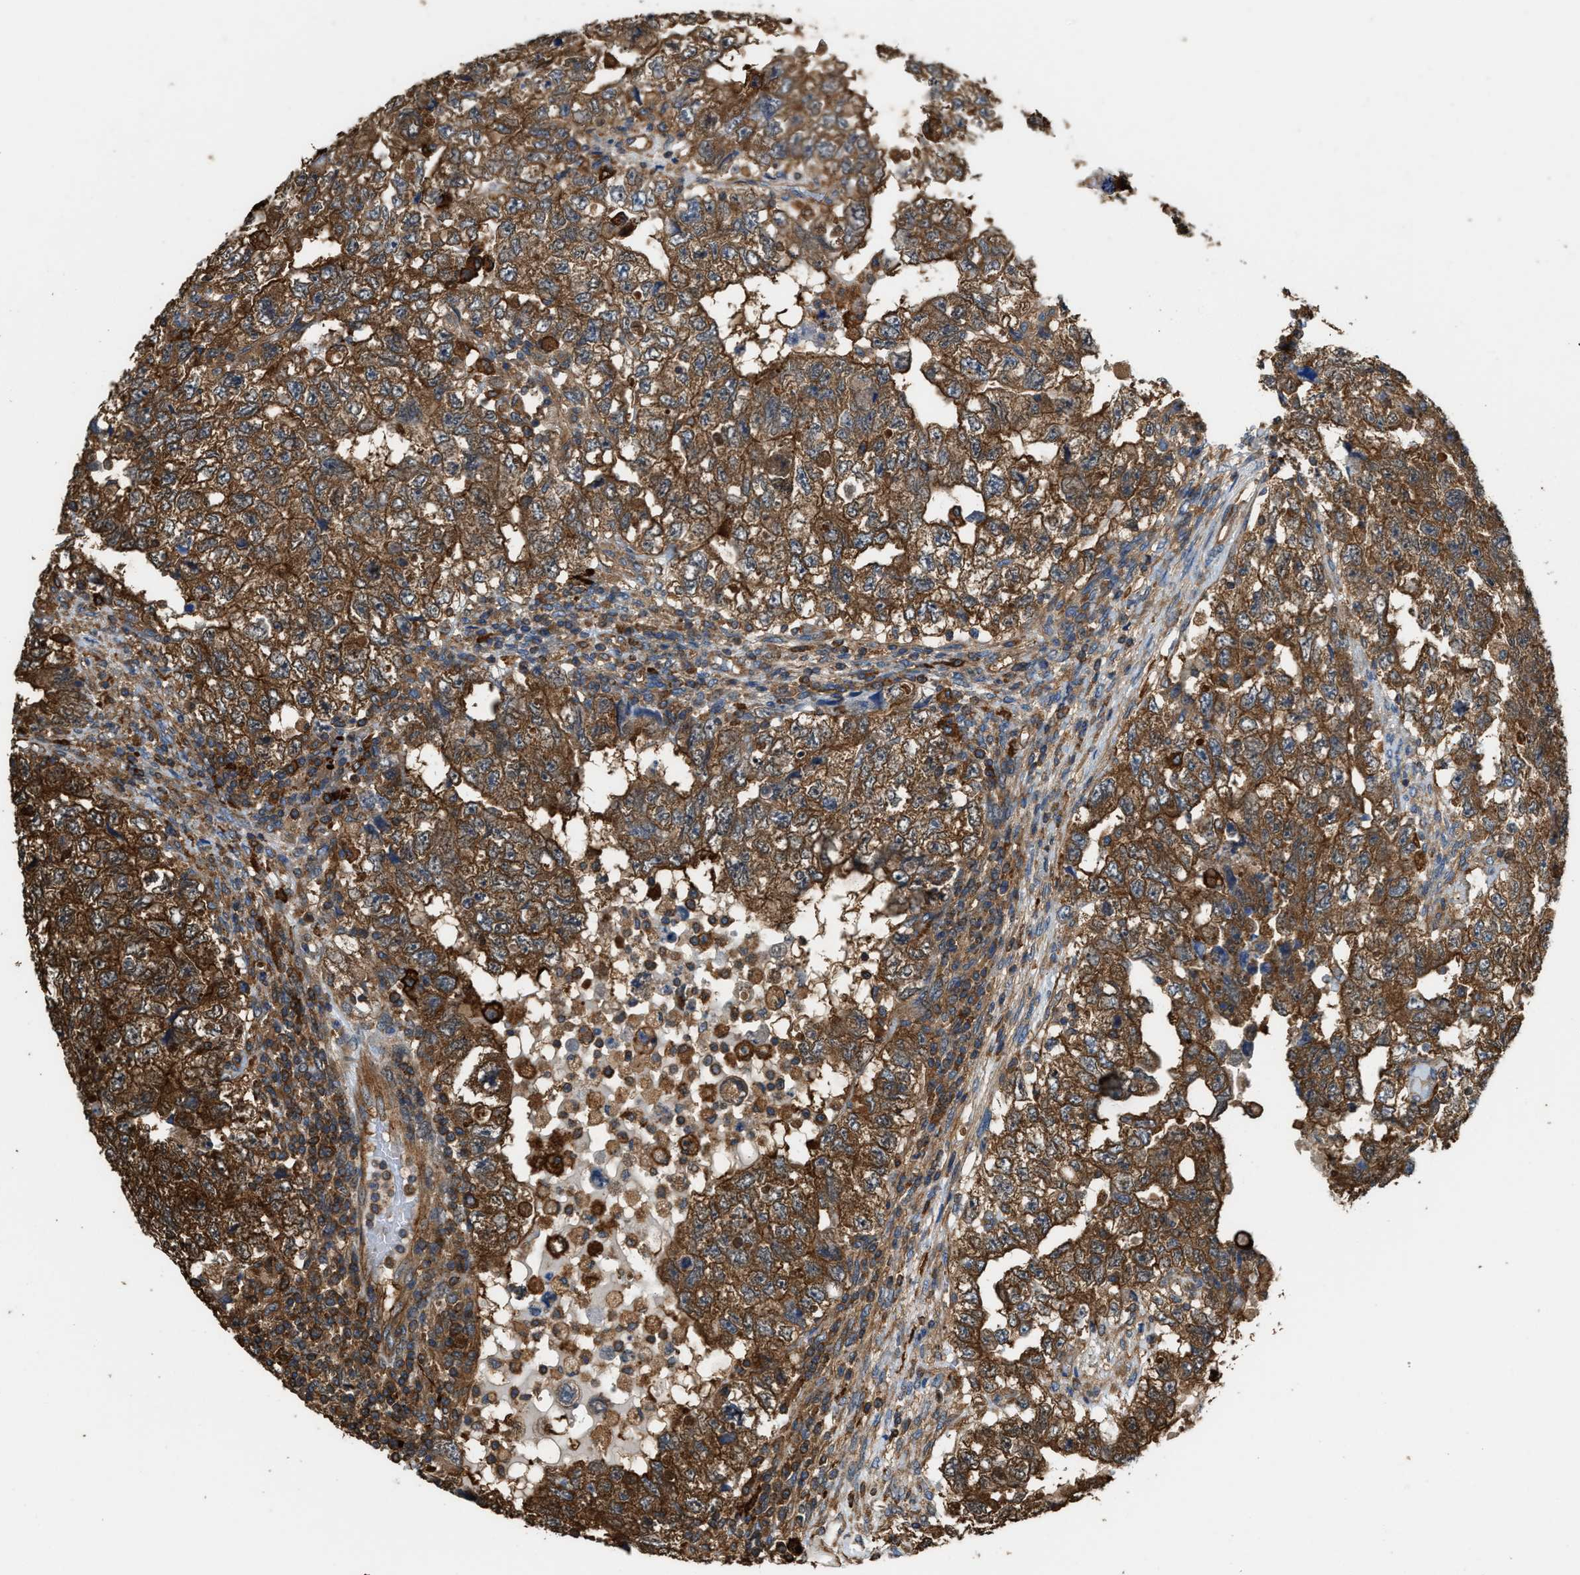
{"staining": {"intensity": "strong", "quantity": ">75%", "location": "cytoplasmic/membranous"}, "tissue": "testis cancer", "cell_type": "Tumor cells", "image_type": "cancer", "snomed": [{"axis": "morphology", "description": "Carcinoma, Embryonal, NOS"}, {"axis": "topography", "description": "Testis"}], "caption": "Immunohistochemical staining of human testis cancer displays high levels of strong cytoplasmic/membranous staining in approximately >75% of tumor cells. Using DAB (brown) and hematoxylin (blue) stains, captured at high magnification using brightfield microscopy.", "gene": "ATIC", "patient": {"sex": "male", "age": 36}}